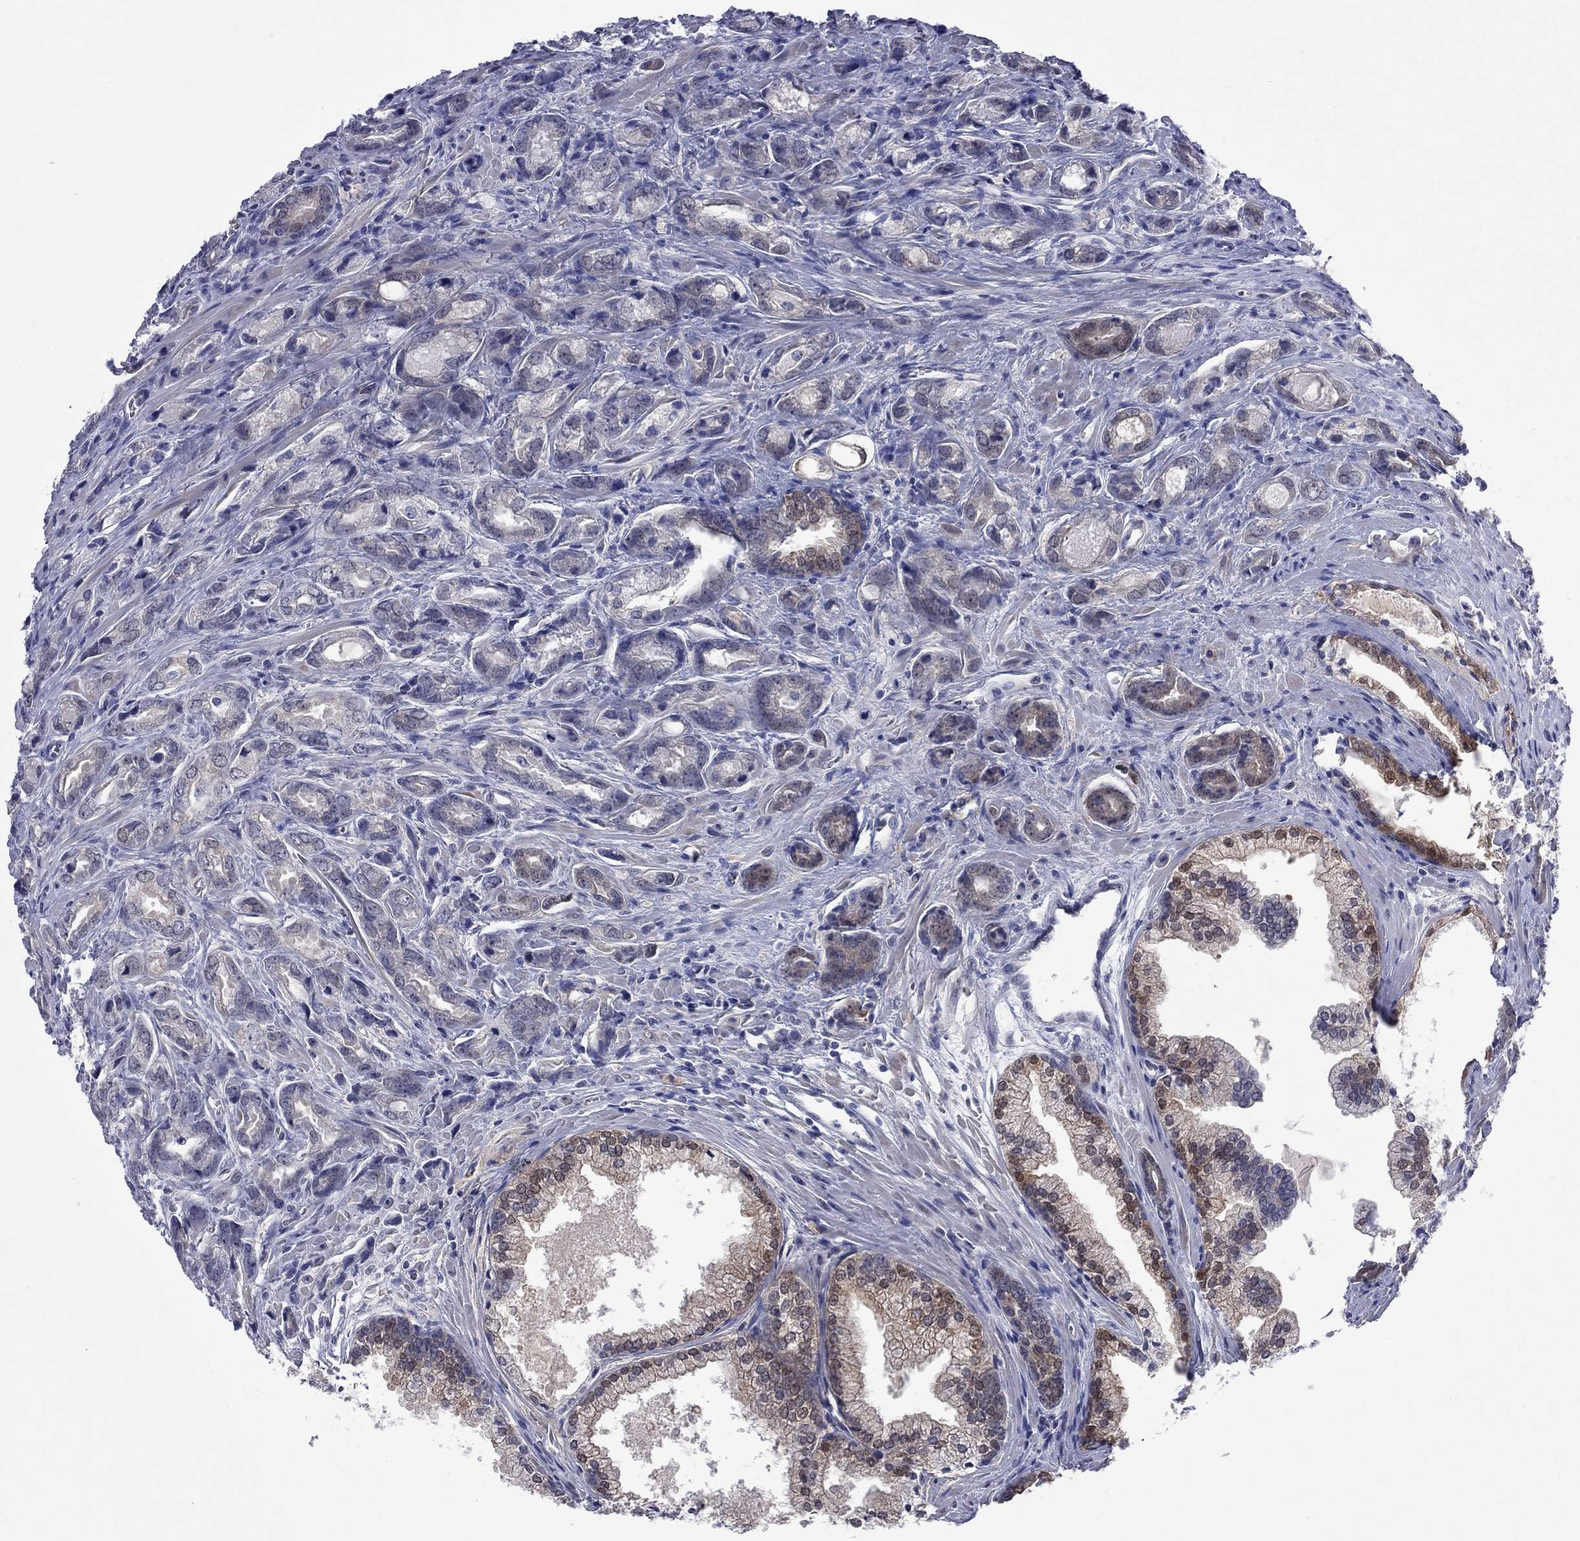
{"staining": {"intensity": "moderate", "quantity": "<25%", "location": "cytoplasmic/membranous,nuclear"}, "tissue": "prostate cancer", "cell_type": "Tumor cells", "image_type": "cancer", "snomed": [{"axis": "morphology", "description": "Adenocarcinoma, NOS"}, {"axis": "morphology", "description": "Adenocarcinoma, High grade"}, {"axis": "topography", "description": "Prostate"}], "caption": "Immunohistochemical staining of human prostate adenocarcinoma (high-grade) shows moderate cytoplasmic/membranous and nuclear protein positivity in approximately <25% of tumor cells.", "gene": "CTNNBIP1", "patient": {"sex": "male", "age": 70}}